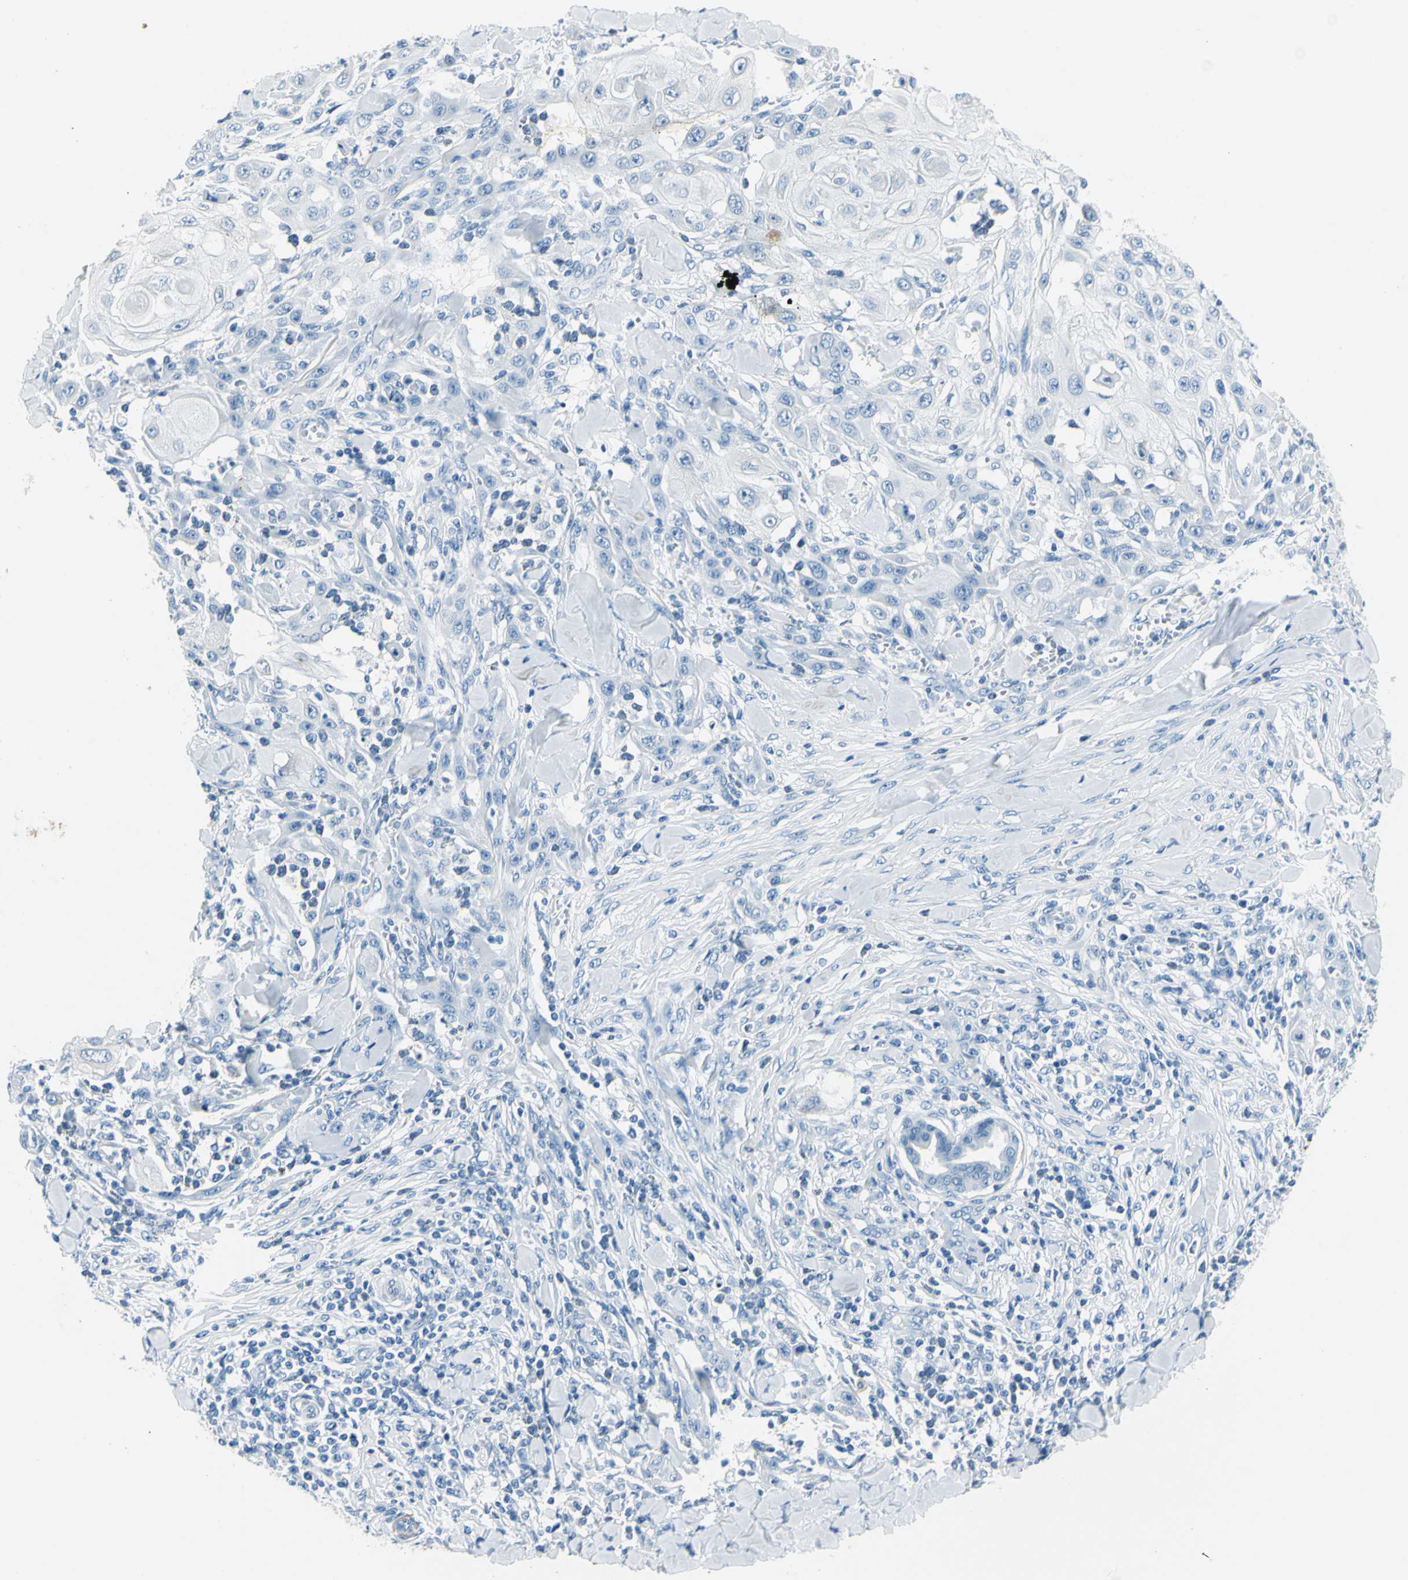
{"staining": {"intensity": "negative", "quantity": "none", "location": "none"}, "tissue": "skin cancer", "cell_type": "Tumor cells", "image_type": "cancer", "snomed": [{"axis": "morphology", "description": "Squamous cell carcinoma, NOS"}, {"axis": "topography", "description": "Skin"}], "caption": "The IHC image has no significant positivity in tumor cells of skin cancer (squamous cell carcinoma) tissue.", "gene": "CDH15", "patient": {"sex": "male", "age": 24}}